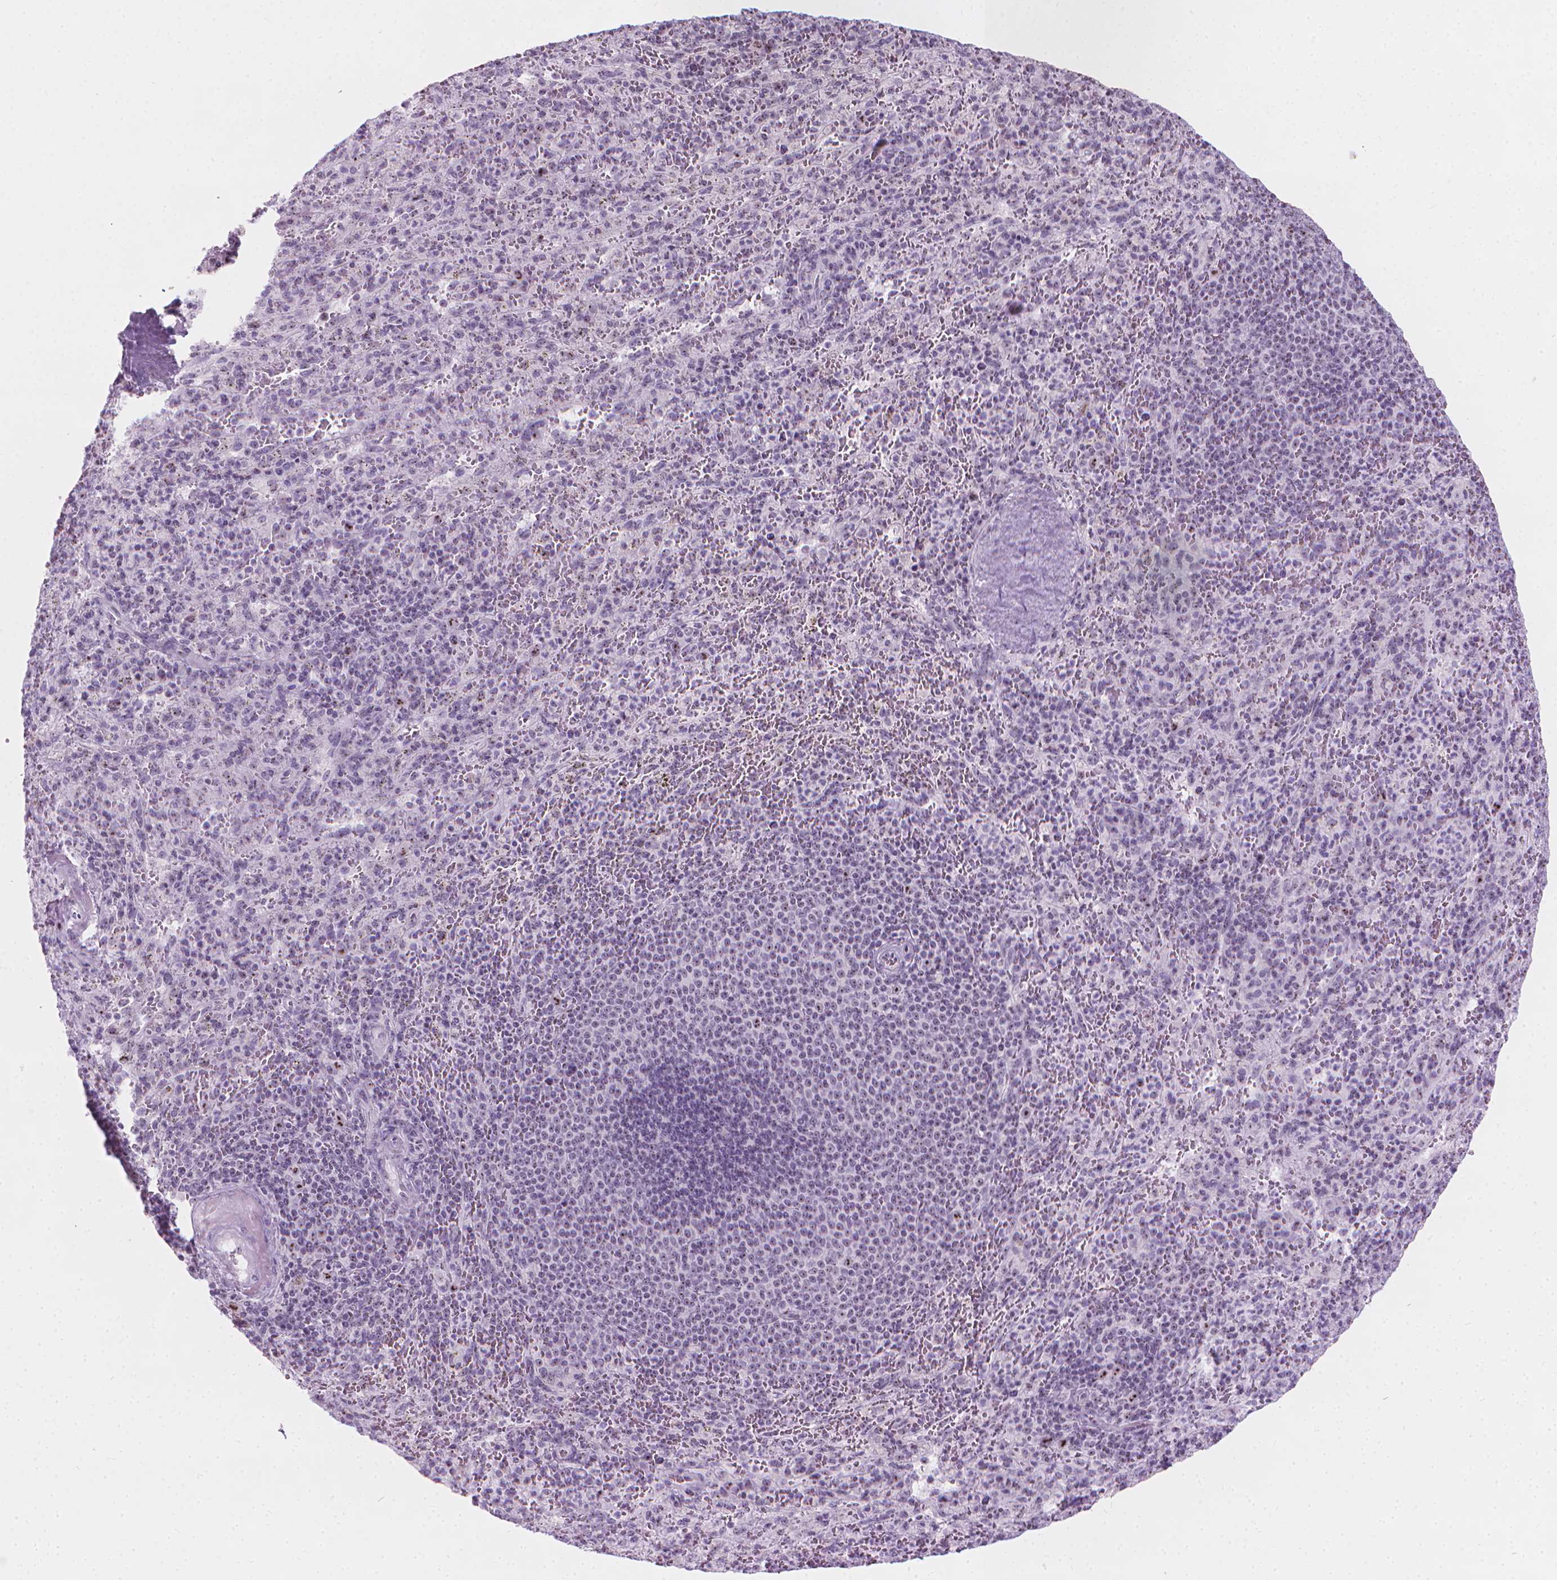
{"staining": {"intensity": "weak", "quantity": ">75%", "location": "nuclear"}, "tissue": "spleen", "cell_type": "Cells in red pulp", "image_type": "normal", "snomed": [{"axis": "morphology", "description": "Normal tissue, NOS"}, {"axis": "topography", "description": "Spleen"}], "caption": "A micrograph of human spleen stained for a protein shows weak nuclear brown staining in cells in red pulp.", "gene": "NOL7", "patient": {"sex": "male", "age": 57}}